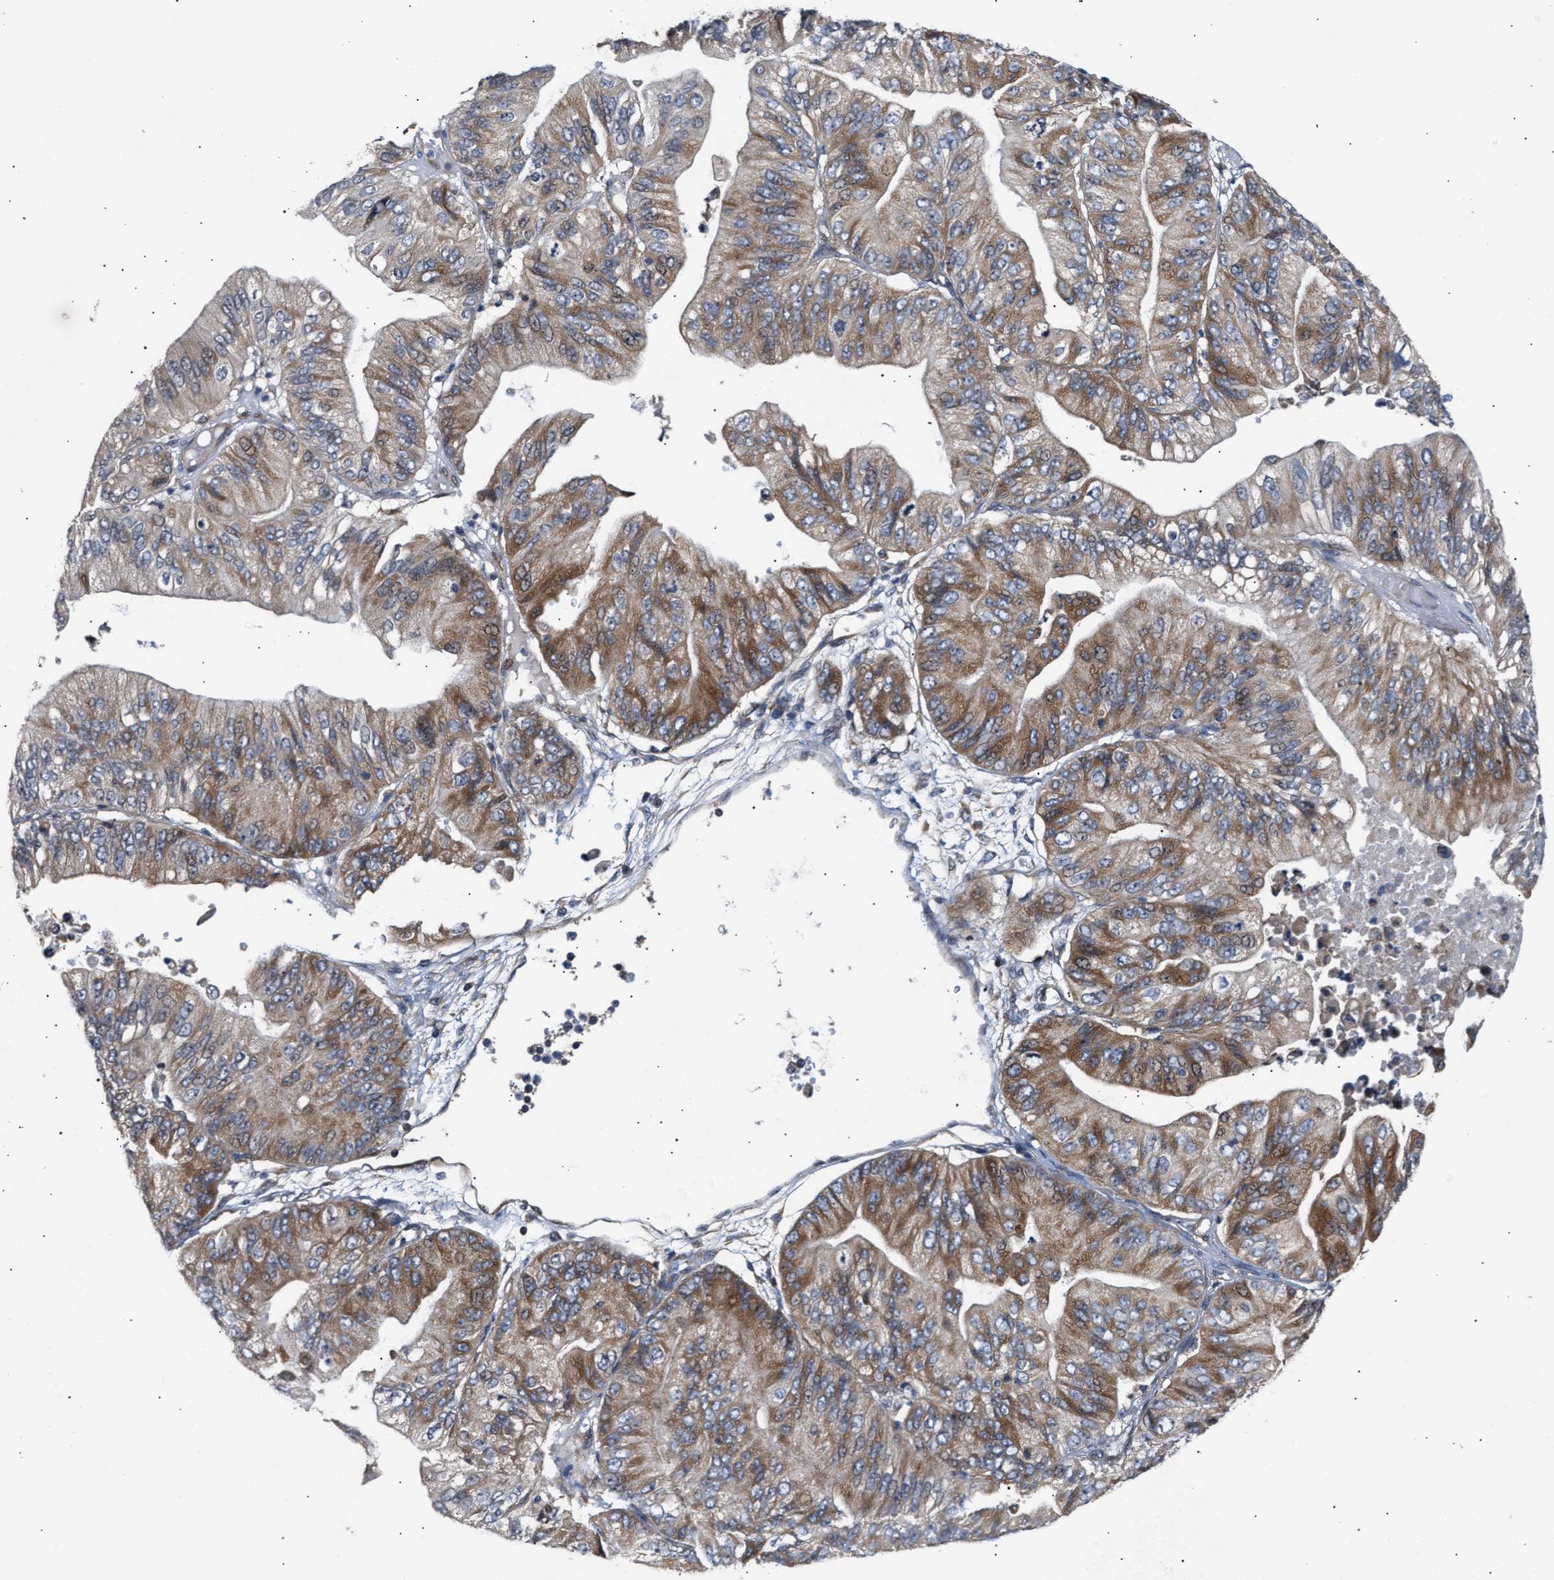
{"staining": {"intensity": "moderate", "quantity": "25%-75%", "location": "cytoplasmic/membranous"}, "tissue": "ovarian cancer", "cell_type": "Tumor cells", "image_type": "cancer", "snomed": [{"axis": "morphology", "description": "Cystadenocarcinoma, mucinous, NOS"}, {"axis": "topography", "description": "Ovary"}], "caption": "Protein analysis of ovarian cancer tissue exhibits moderate cytoplasmic/membranous expression in about 25%-75% of tumor cells. (Stains: DAB in brown, nuclei in blue, Microscopy: brightfield microscopy at high magnification).", "gene": "CLIP2", "patient": {"sex": "female", "age": 61}}